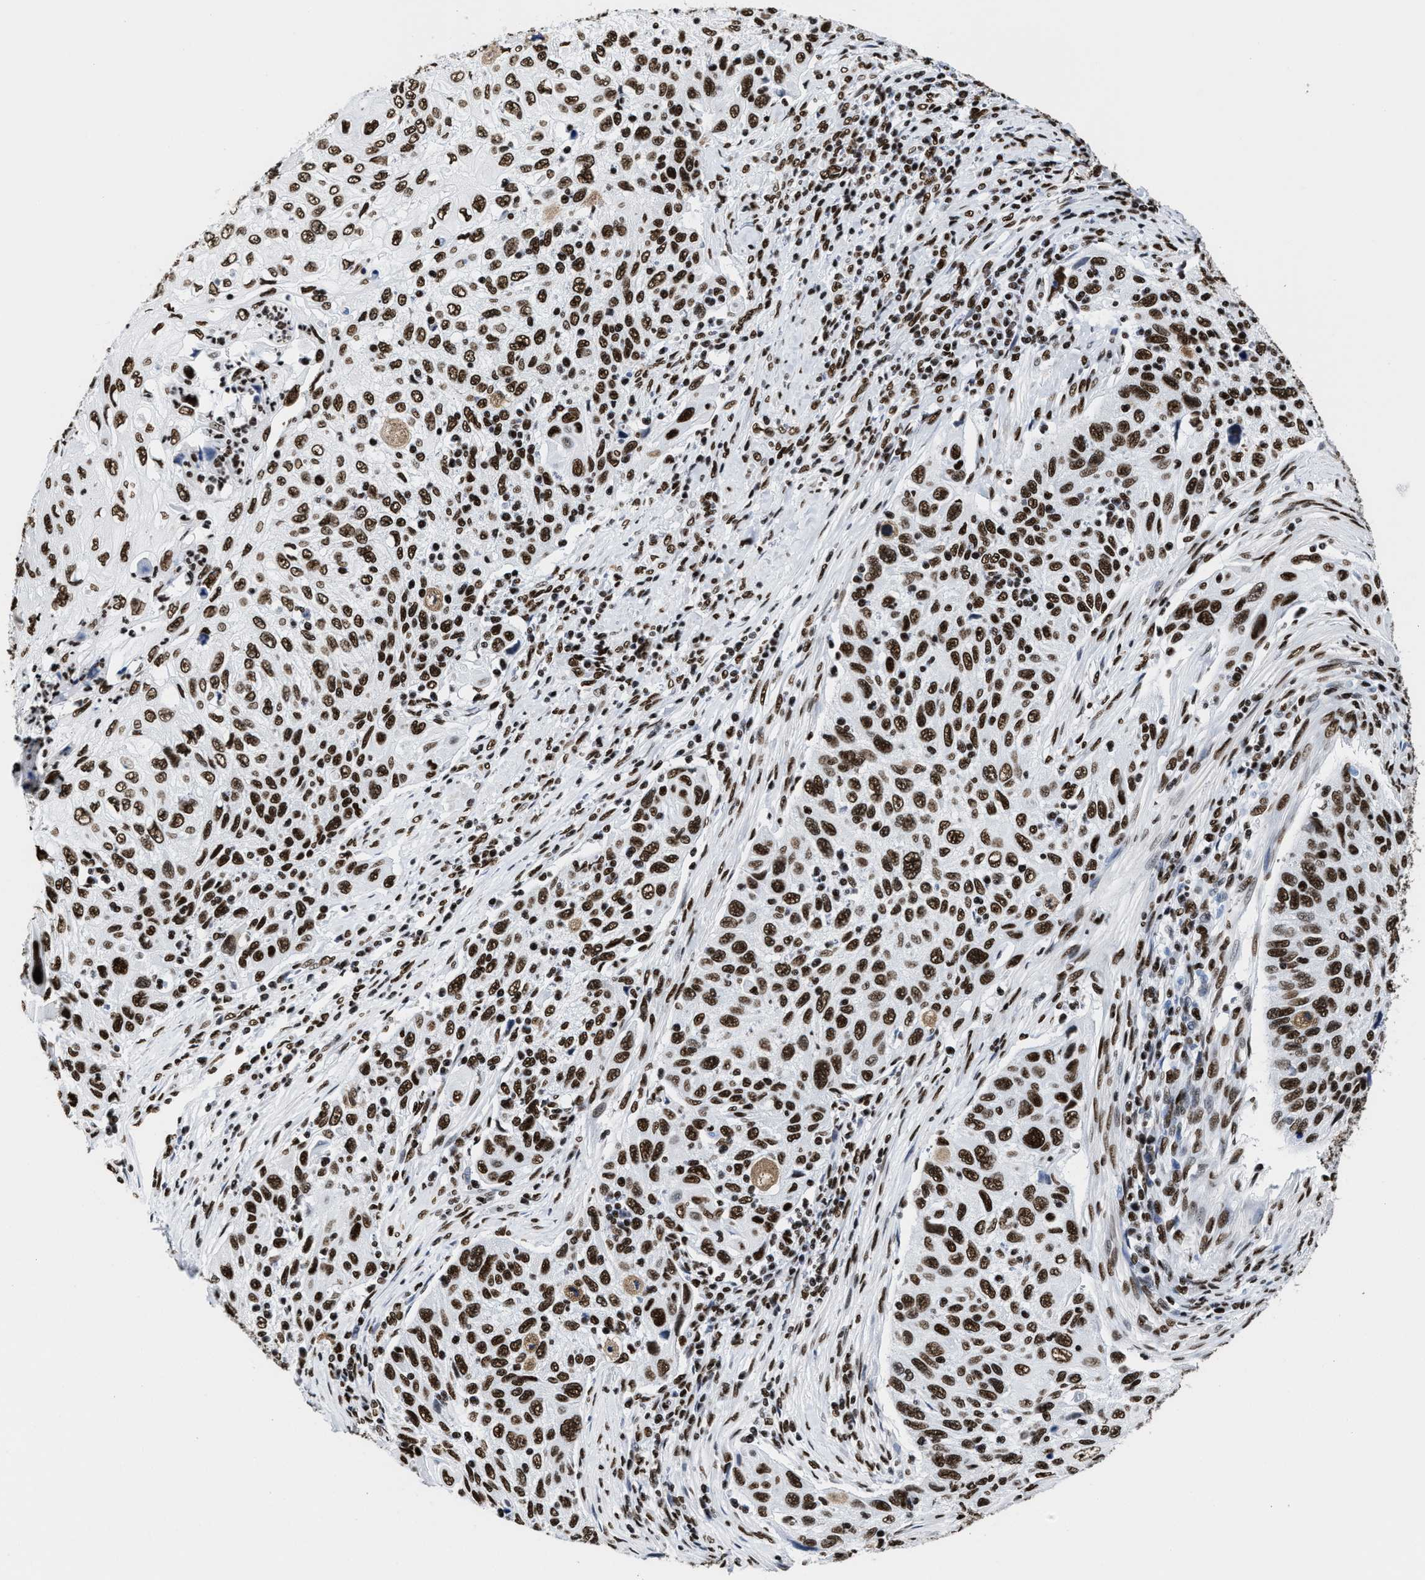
{"staining": {"intensity": "strong", "quantity": ">75%", "location": "nuclear"}, "tissue": "cervical cancer", "cell_type": "Tumor cells", "image_type": "cancer", "snomed": [{"axis": "morphology", "description": "Squamous cell carcinoma, NOS"}, {"axis": "topography", "description": "Cervix"}], "caption": "Approximately >75% of tumor cells in human squamous cell carcinoma (cervical) show strong nuclear protein staining as visualized by brown immunohistochemical staining.", "gene": "SMARCC2", "patient": {"sex": "female", "age": 70}}